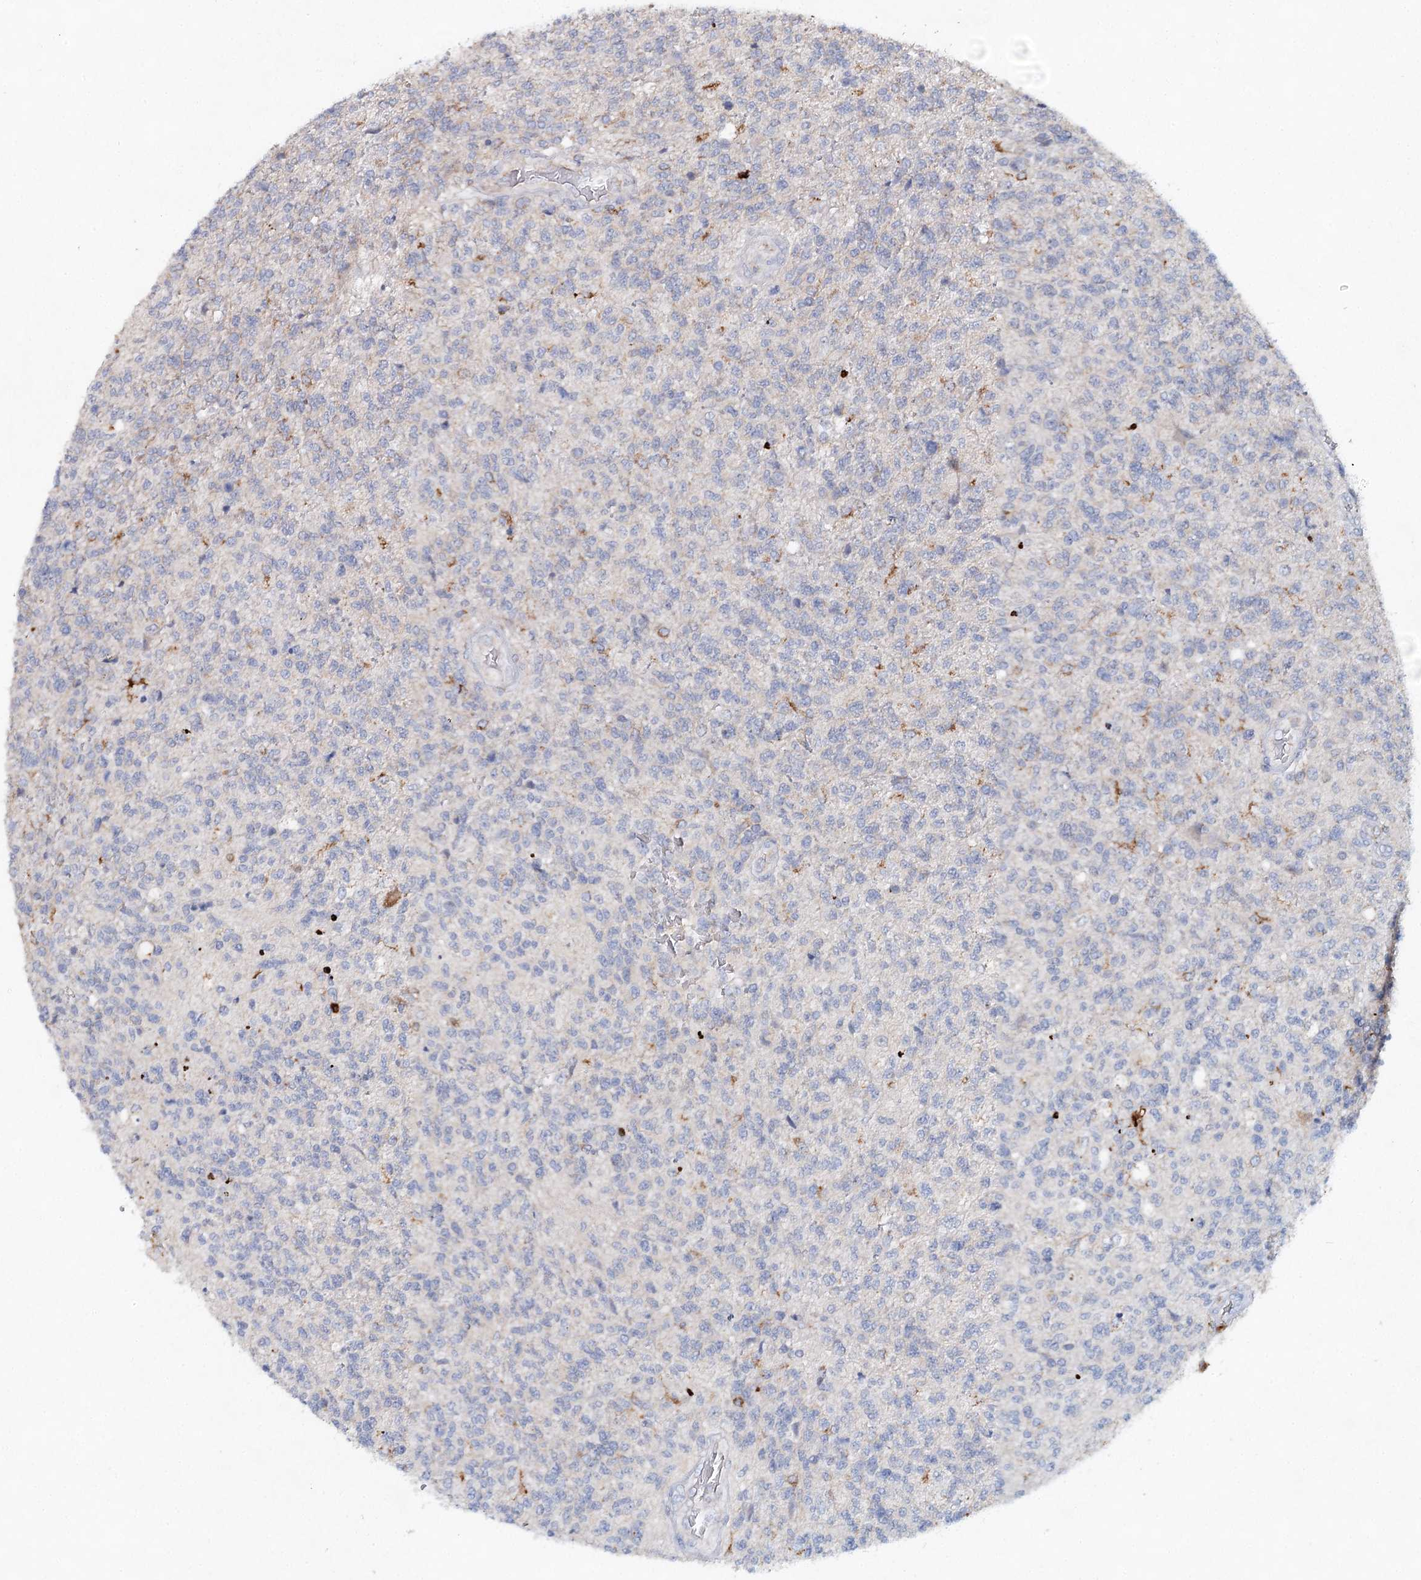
{"staining": {"intensity": "negative", "quantity": "none", "location": "none"}, "tissue": "glioma", "cell_type": "Tumor cells", "image_type": "cancer", "snomed": [{"axis": "morphology", "description": "Glioma, malignant, High grade"}, {"axis": "topography", "description": "Brain"}], "caption": "Tumor cells are negative for brown protein staining in glioma. (Brightfield microscopy of DAB immunohistochemistry at high magnification).", "gene": "XPO6", "patient": {"sex": "male", "age": 56}}